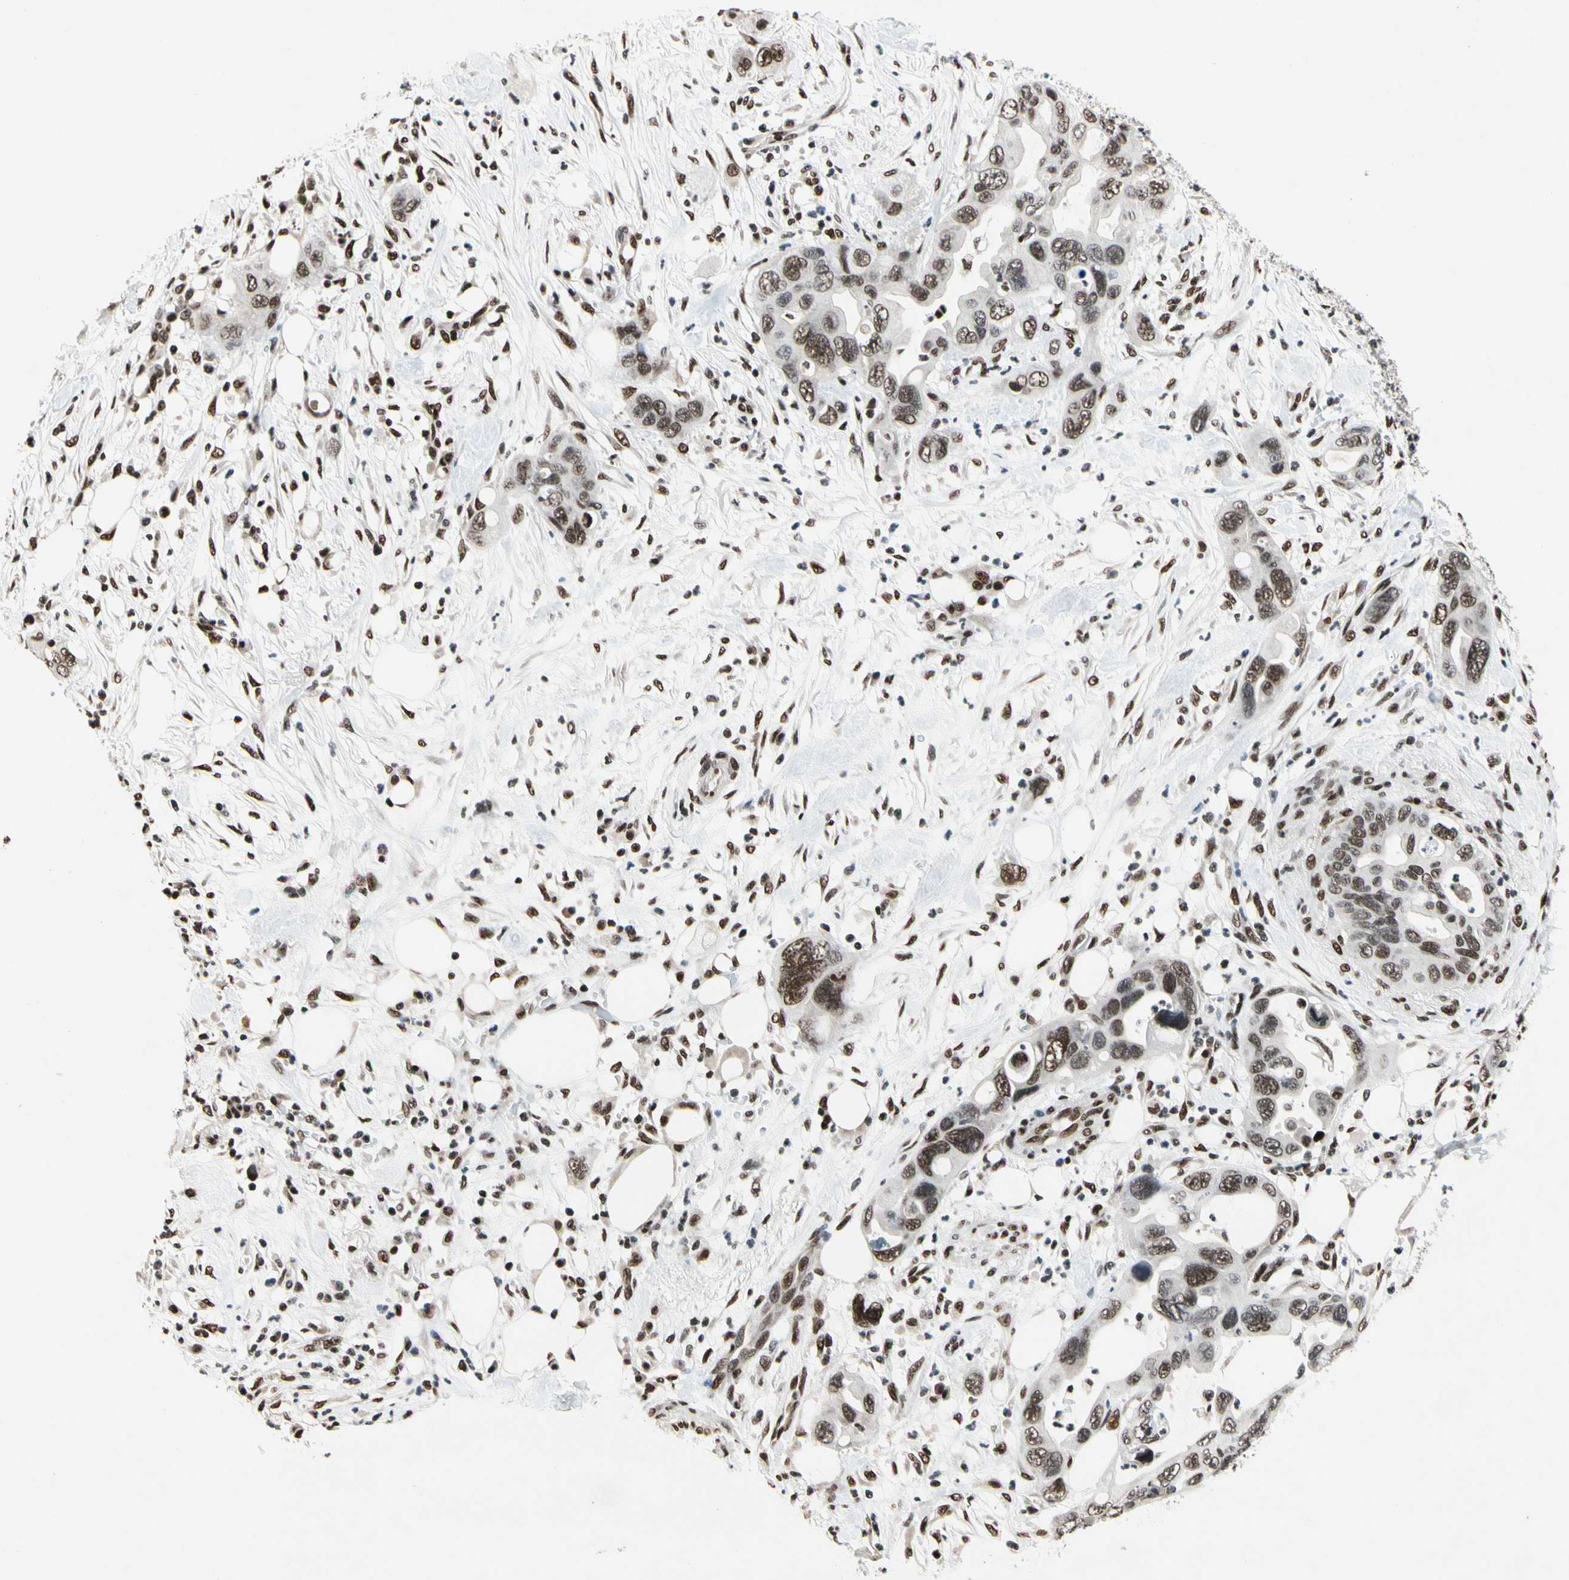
{"staining": {"intensity": "strong", "quantity": ">75%", "location": "nuclear"}, "tissue": "pancreatic cancer", "cell_type": "Tumor cells", "image_type": "cancer", "snomed": [{"axis": "morphology", "description": "Adenocarcinoma, NOS"}, {"axis": "topography", "description": "Pancreas"}], "caption": "This image demonstrates adenocarcinoma (pancreatic) stained with immunohistochemistry to label a protein in brown. The nuclear of tumor cells show strong positivity for the protein. Nuclei are counter-stained blue.", "gene": "RECQL", "patient": {"sex": "female", "age": 71}}